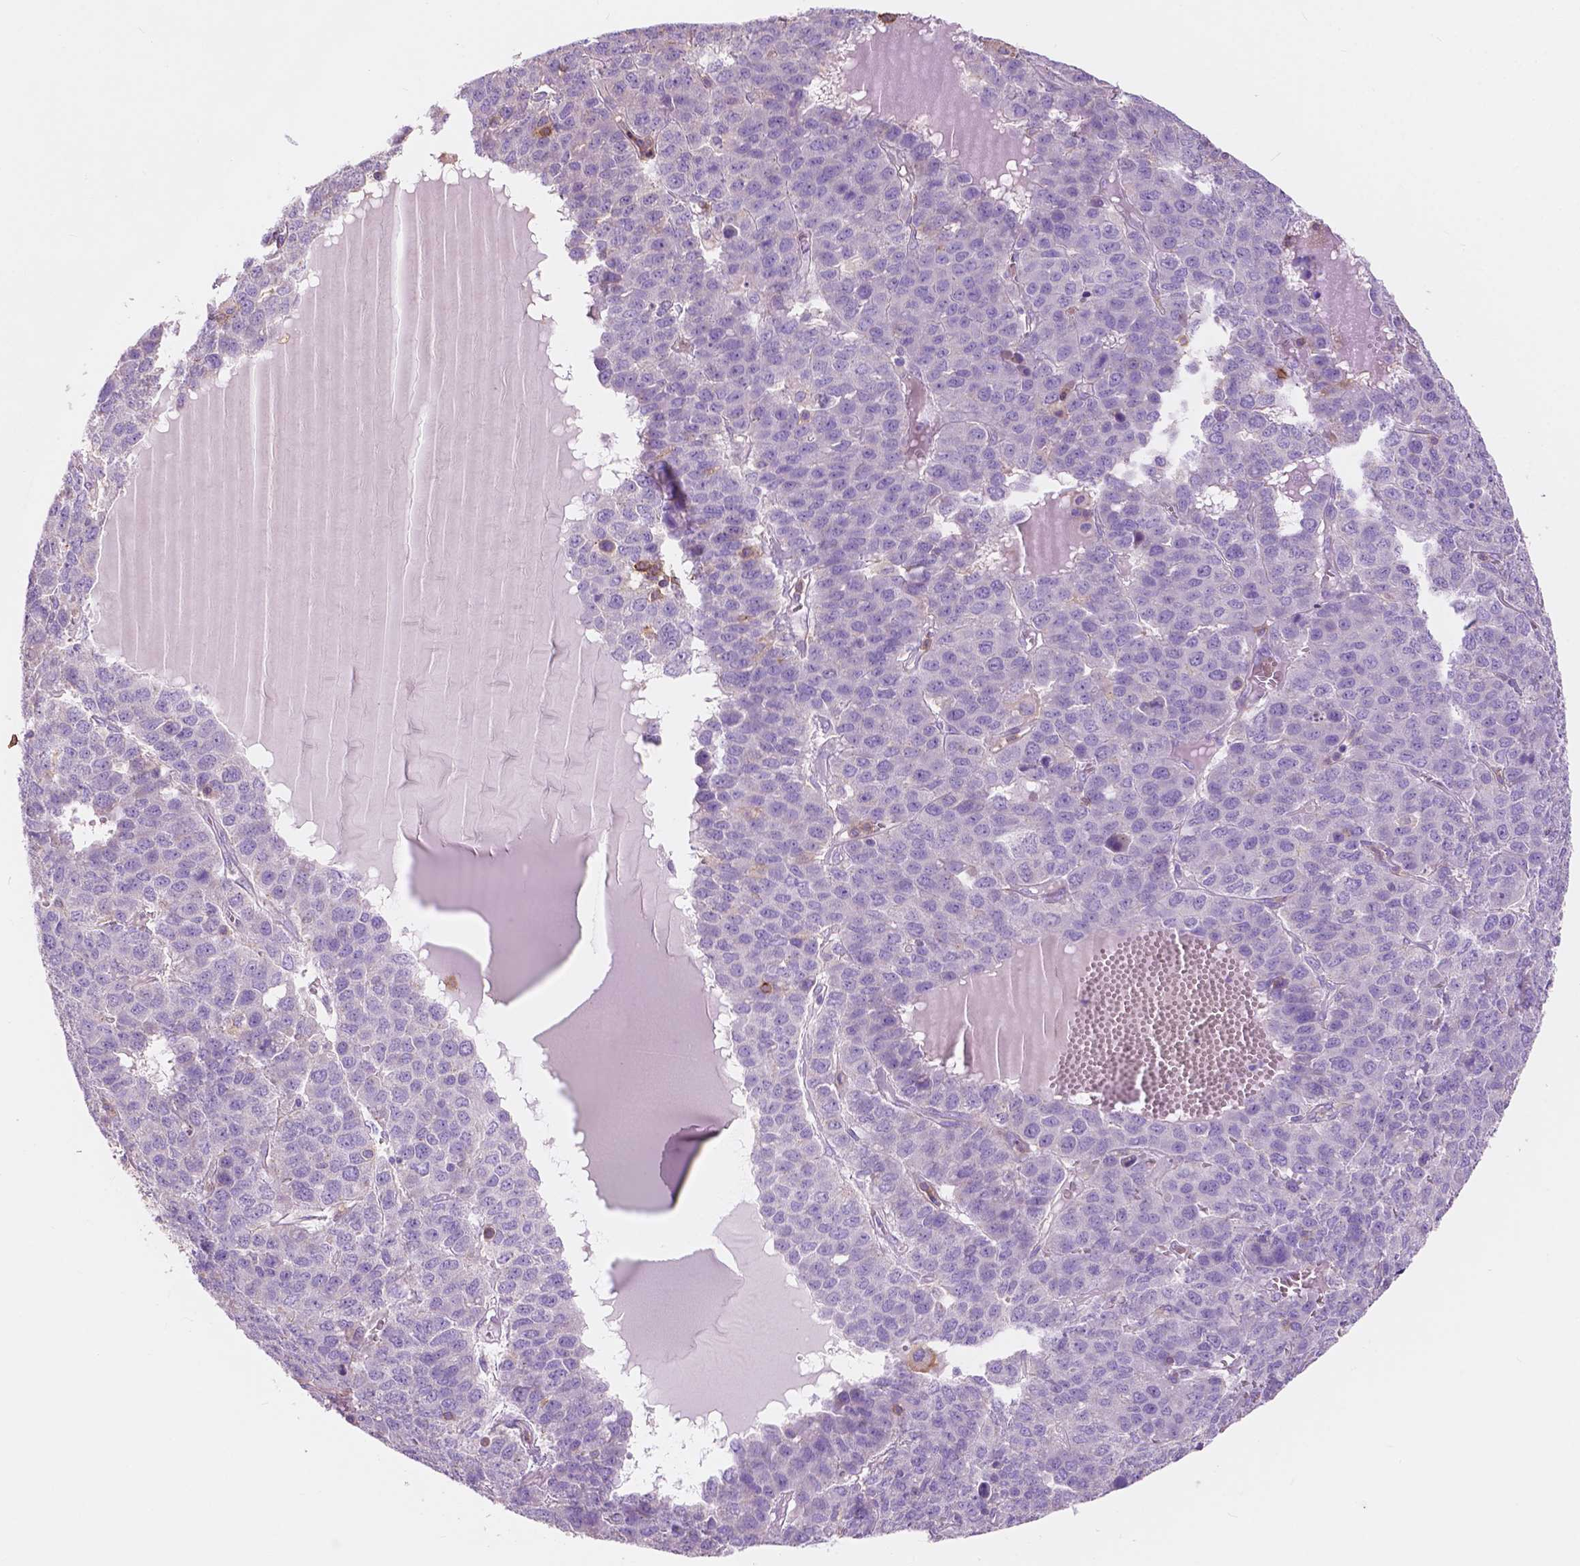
{"staining": {"intensity": "negative", "quantity": "none", "location": "none"}, "tissue": "liver cancer", "cell_type": "Tumor cells", "image_type": "cancer", "snomed": [{"axis": "morphology", "description": "Carcinoma, Hepatocellular, NOS"}, {"axis": "topography", "description": "Liver"}], "caption": "This is an immunohistochemistry (IHC) histopathology image of liver hepatocellular carcinoma. There is no staining in tumor cells.", "gene": "SEMA4A", "patient": {"sex": "male", "age": 69}}